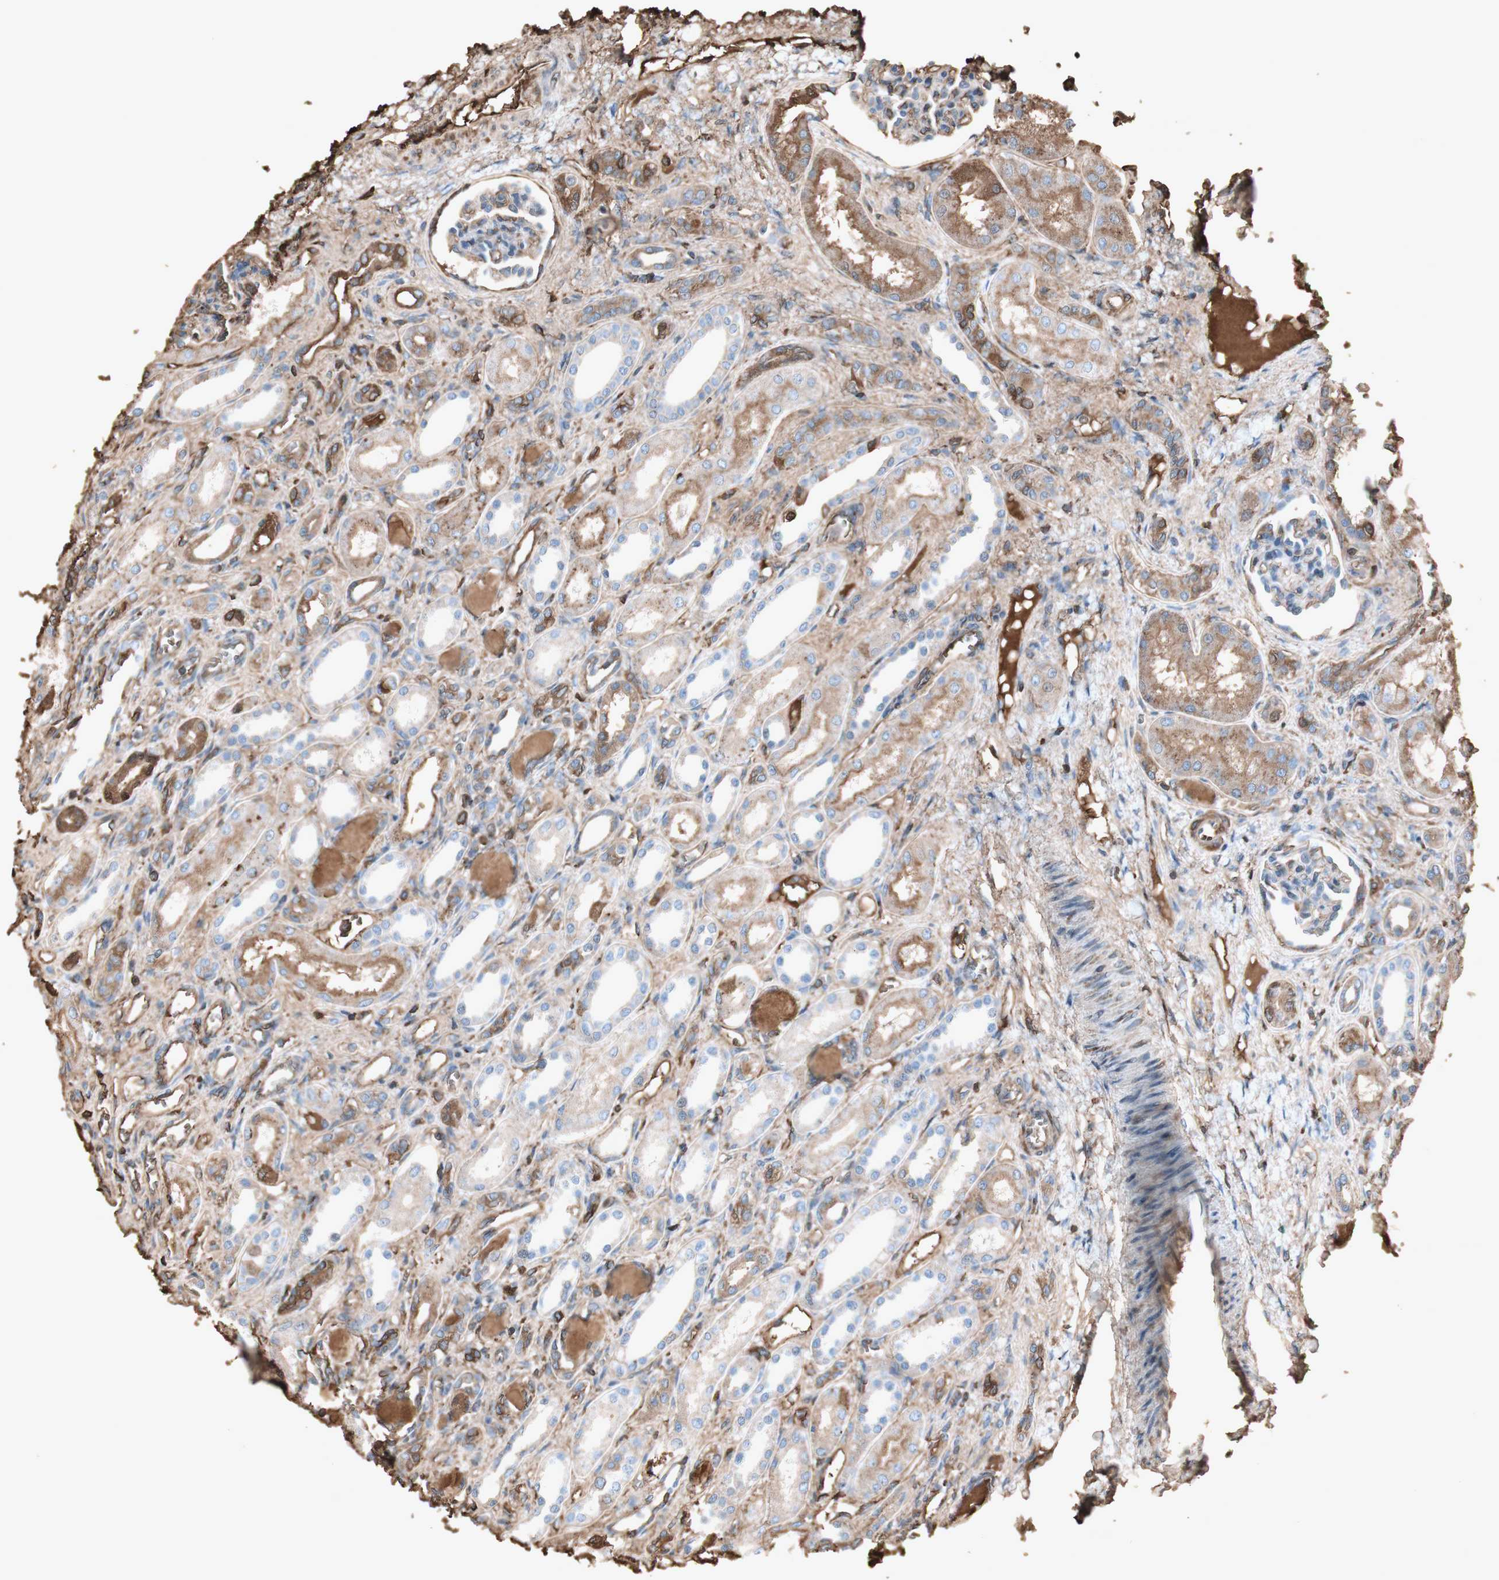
{"staining": {"intensity": "moderate", "quantity": ">75%", "location": "cytoplasmic/membranous"}, "tissue": "kidney", "cell_type": "Cells in glomeruli", "image_type": "normal", "snomed": [{"axis": "morphology", "description": "Normal tissue, NOS"}, {"axis": "topography", "description": "Kidney"}], "caption": "Protein staining reveals moderate cytoplasmic/membranous staining in about >75% of cells in glomeruli in benign kidney.", "gene": "MMP14", "patient": {"sex": "male", "age": 7}}